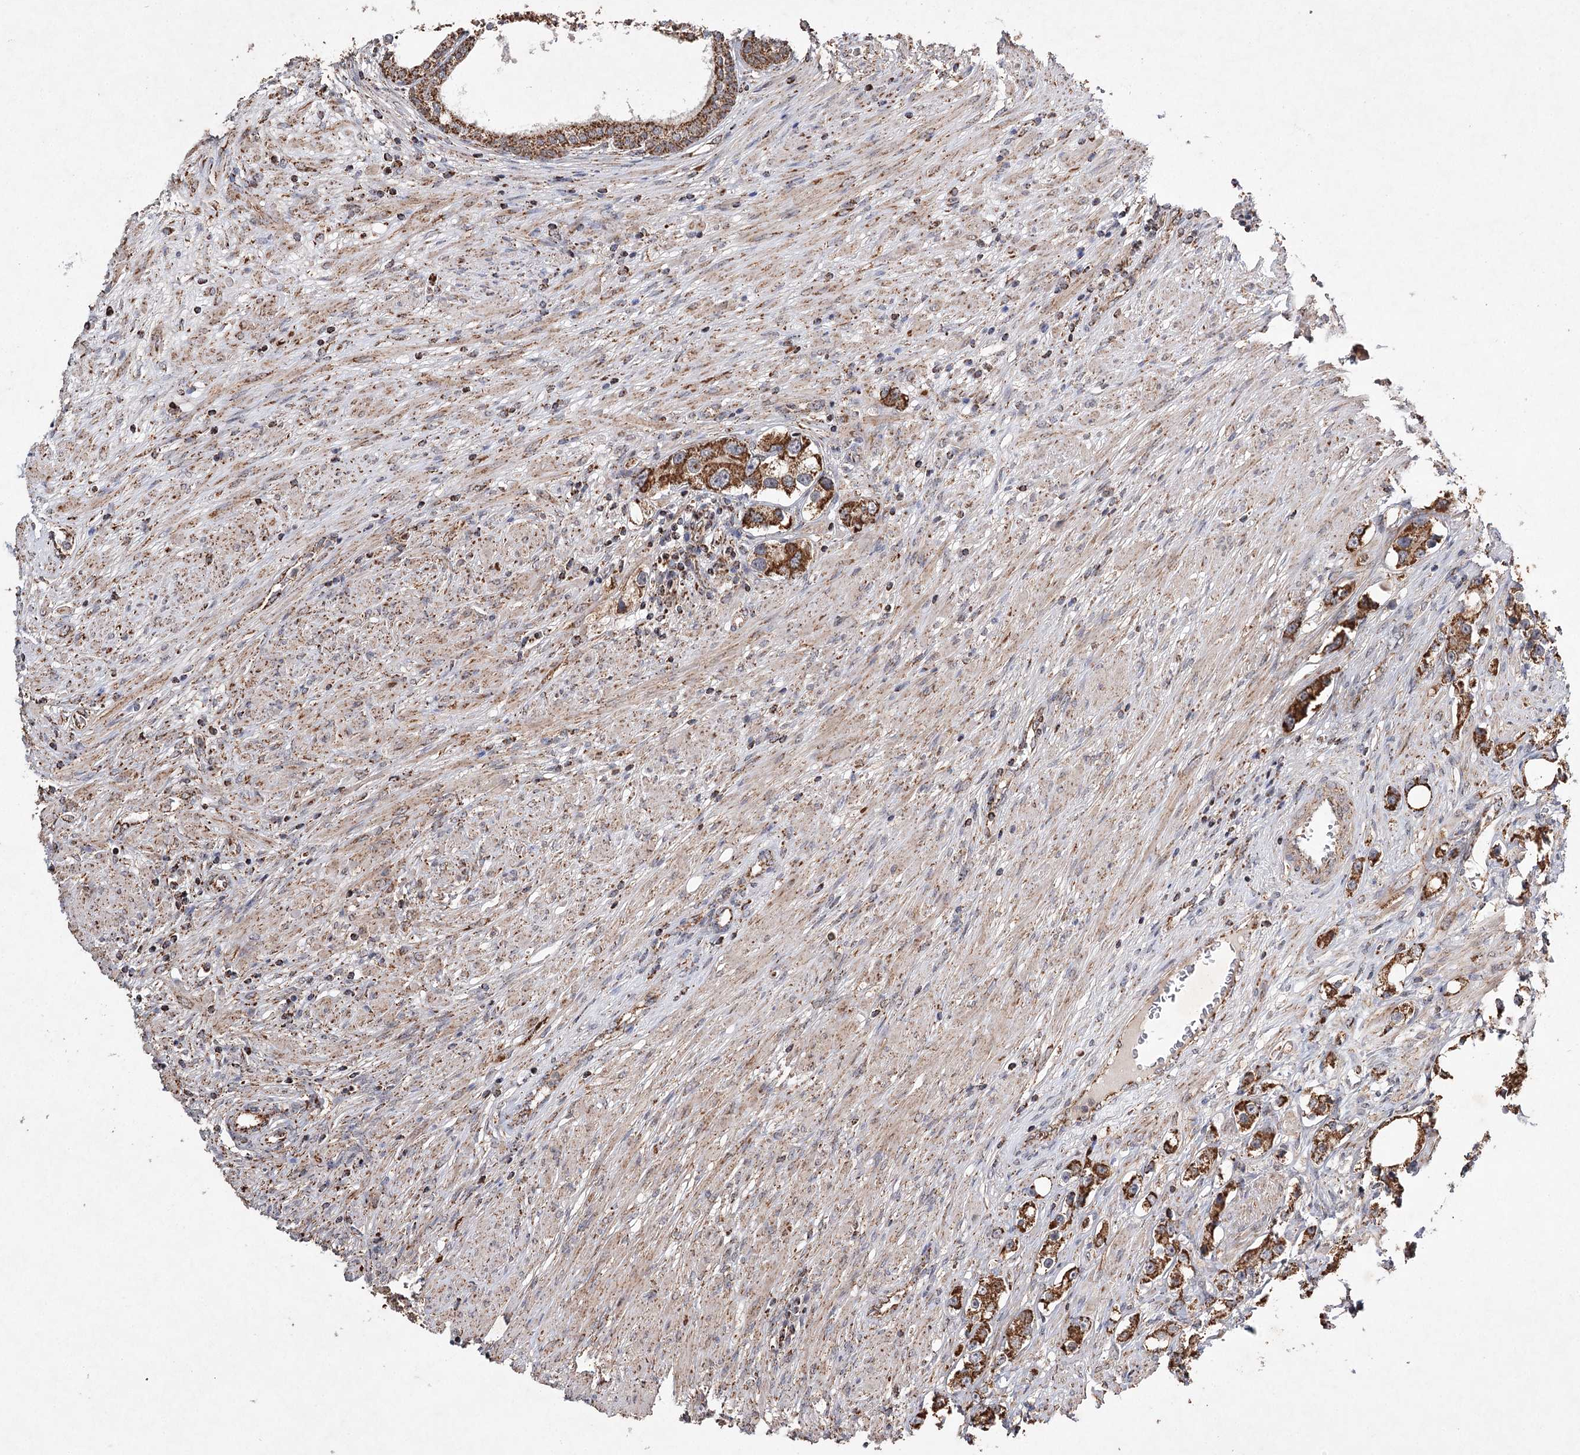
{"staining": {"intensity": "strong", "quantity": ">75%", "location": "cytoplasmic/membranous"}, "tissue": "prostate cancer", "cell_type": "Tumor cells", "image_type": "cancer", "snomed": [{"axis": "morphology", "description": "Adenocarcinoma, High grade"}, {"axis": "topography", "description": "Prostate"}], "caption": "Prostate cancer (high-grade adenocarcinoma) tissue exhibits strong cytoplasmic/membranous positivity in about >75% of tumor cells", "gene": "PIK3CB", "patient": {"sex": "male", "age": 63}}